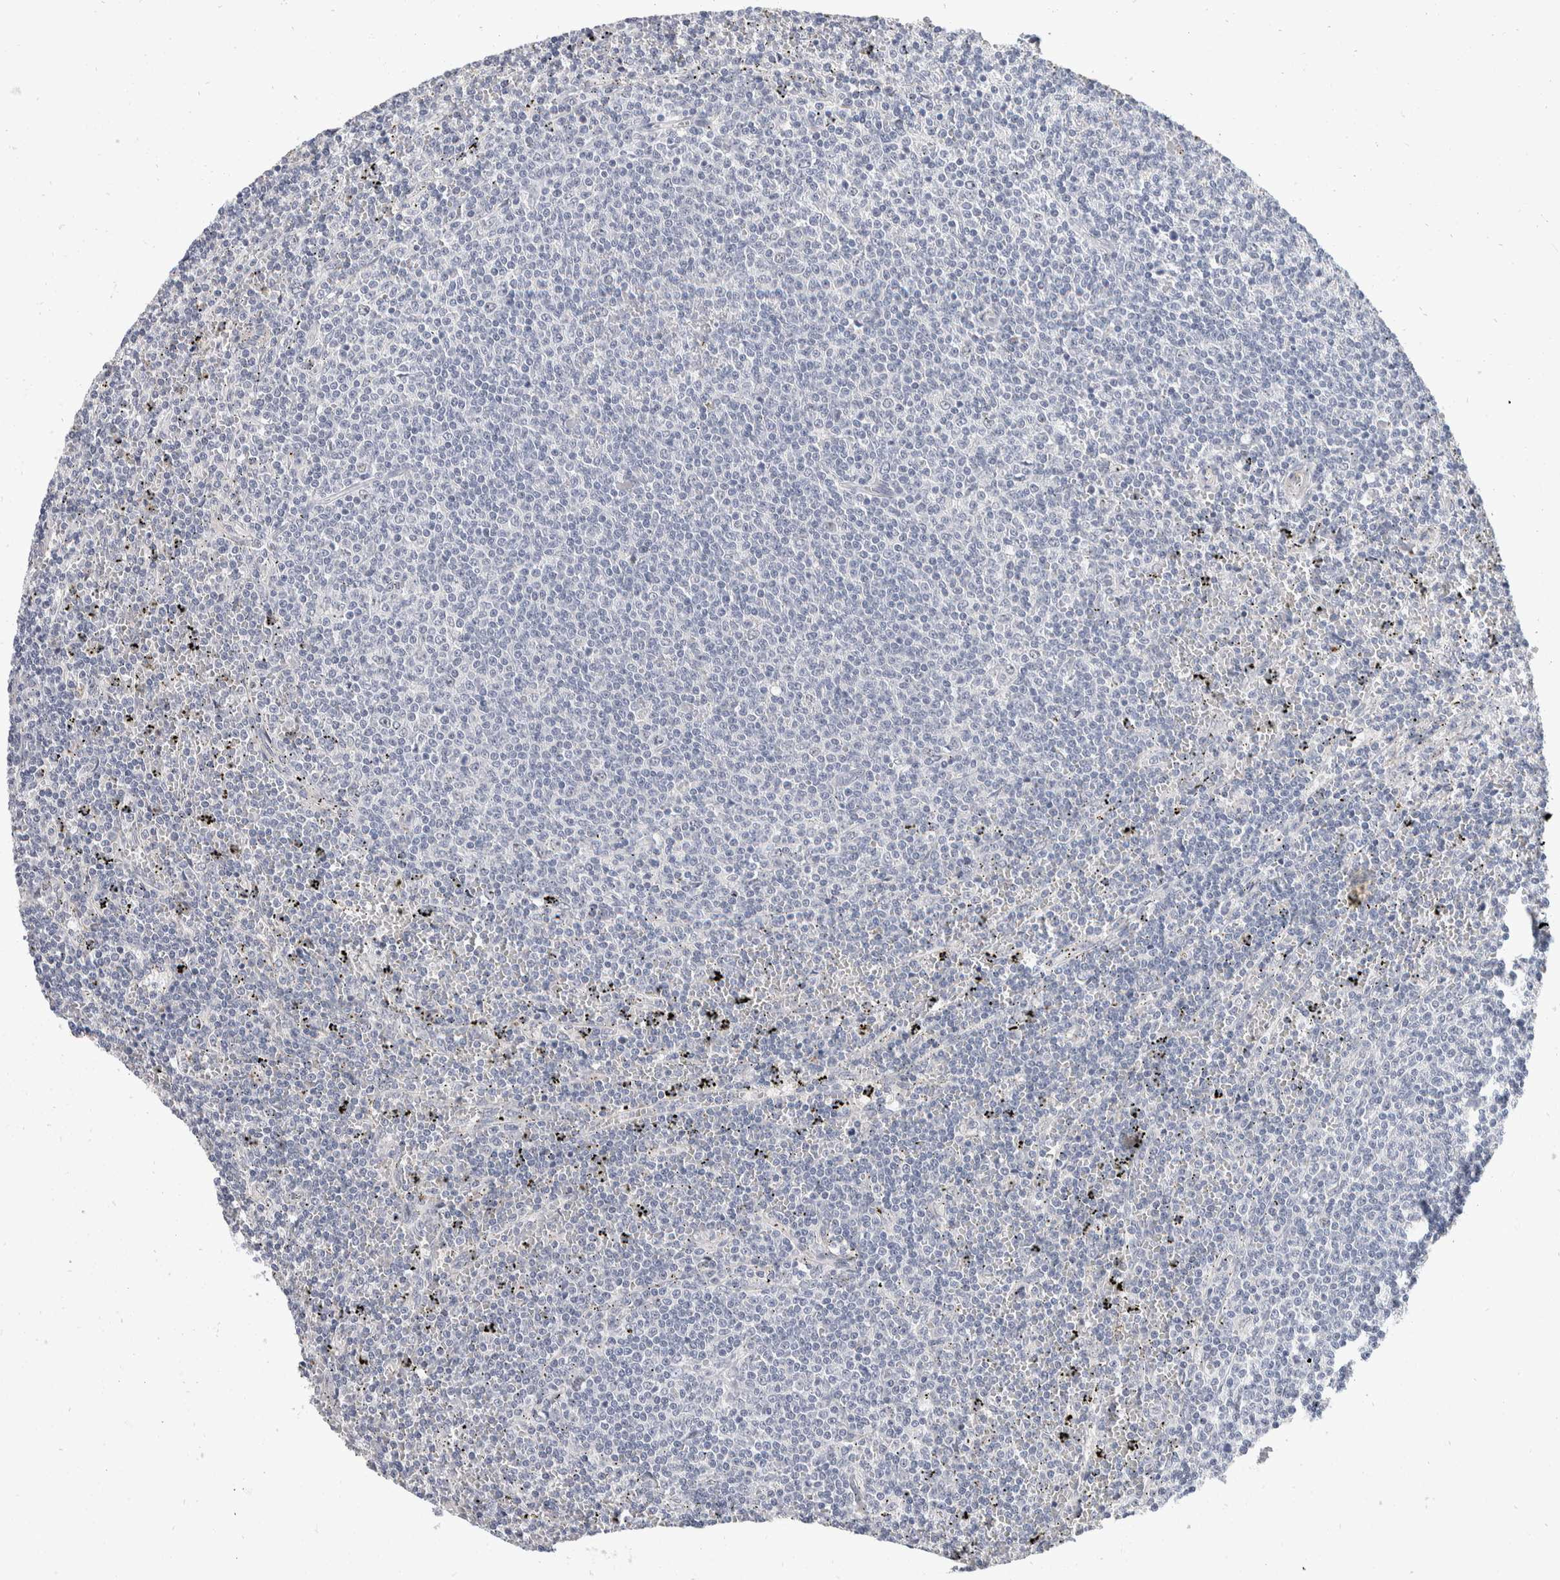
{"staining": {"intensity": "negative", "quantity": "none", "location": "none"}, "tissue": "lymphoma", "cell_type": "Tumor cells", "image_type": "cancer", "snomed": [{"axis": "morphology", "description": "Malignant lymphoma, non-Hodgkin's type, Low grade"}, {"axis": "topography", "description": "Spleen"}], "caption": "Low-grade malignant lymphoma, non-Hodgkin's type was stained to show a protein in brown. There is no significant staining in tumor cells. (Stains: DAB (3,3'-diaminobenzidine) immunohistochemistry (IHC) with hematoxylin counter stain, Microscopy: brightfield microscopy at high magnification).", "gene": "CATSPERD", "patient": {"sex": "female", "age": 50}}